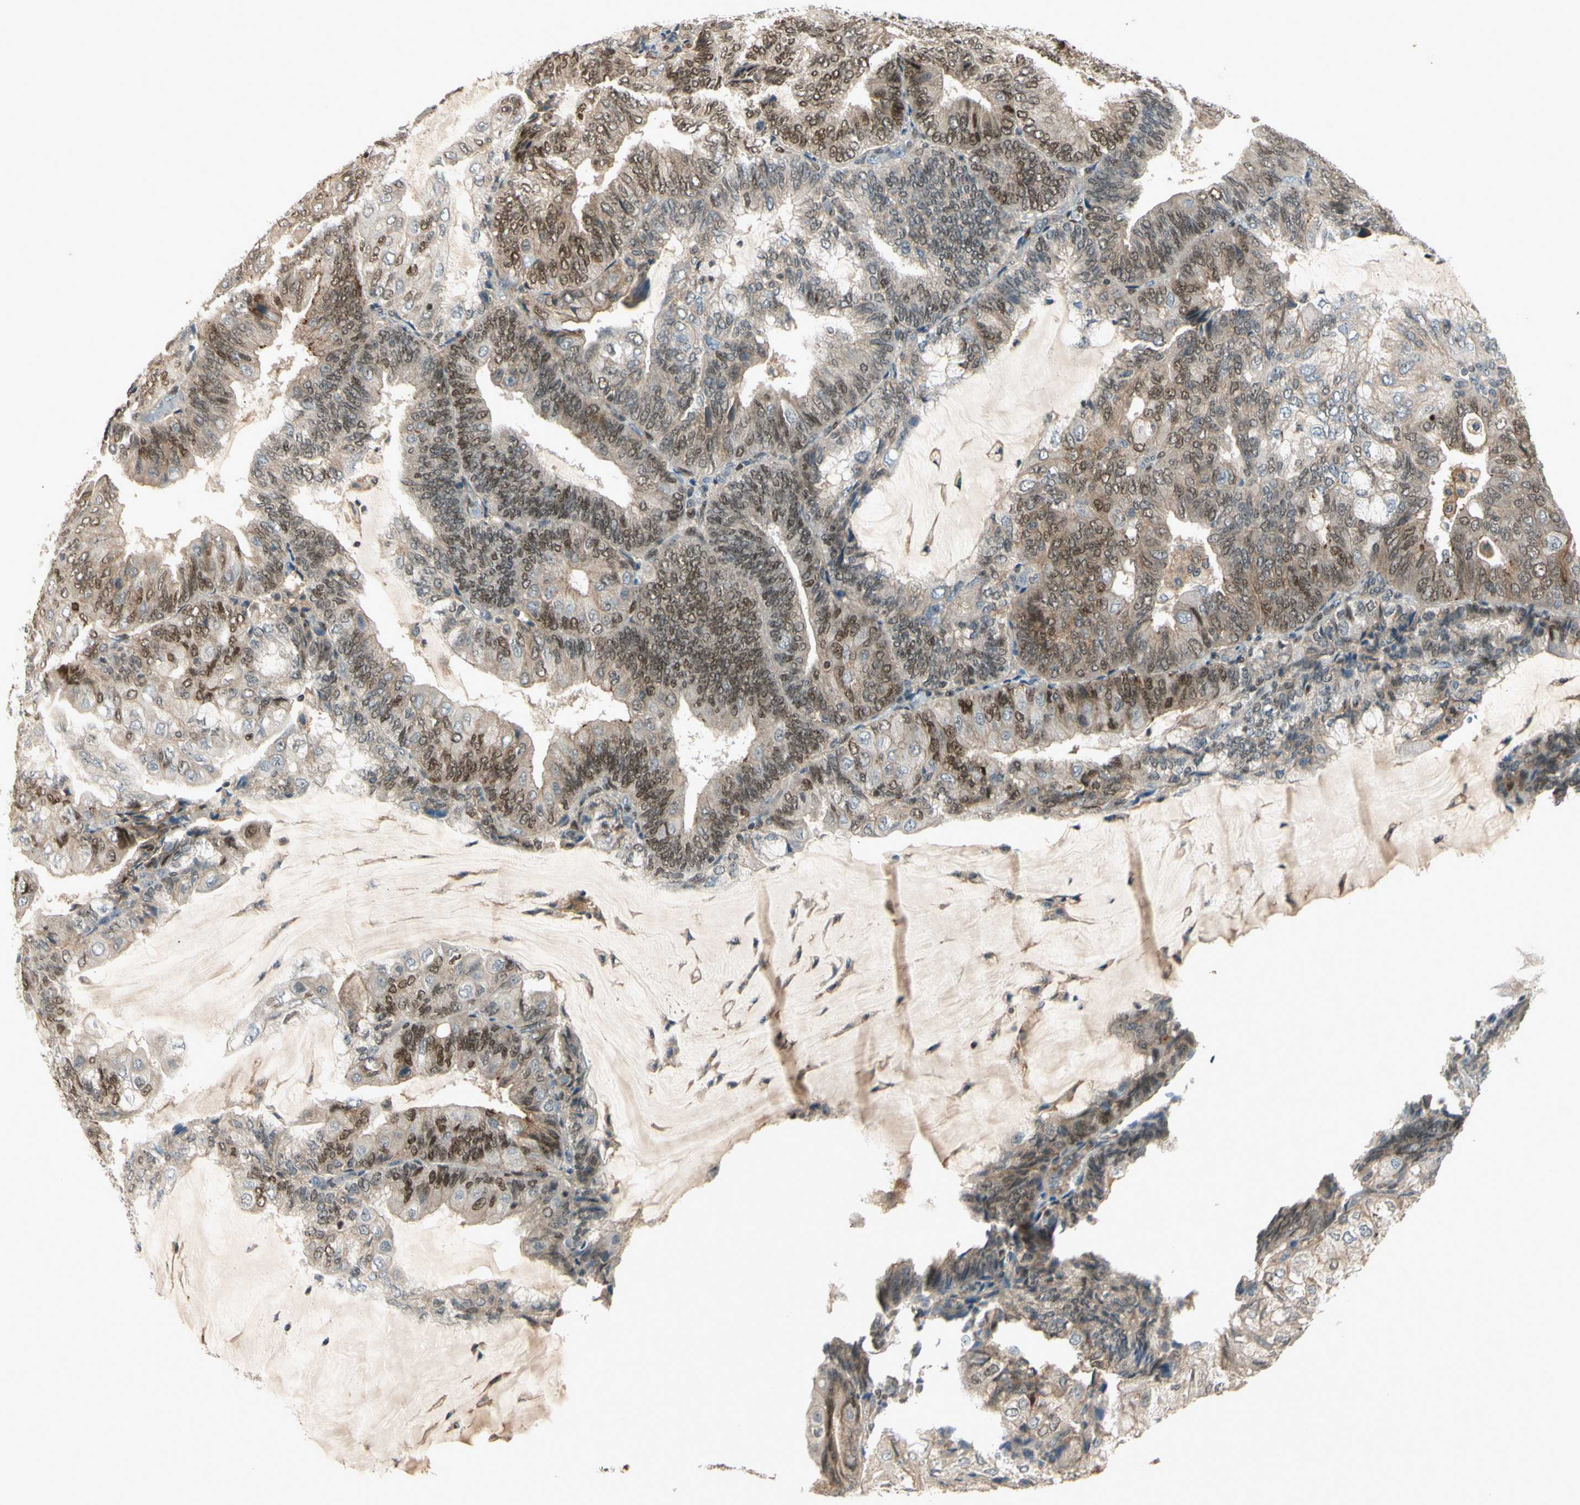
{"staining": {"intensity": "weak", "quantity": "25%-75%", "location": "cytoplasmic/membranous"}, "tissue": "endometrial cancer", "cell_type": "Tumor cells", "image_type": "cancer", "snomed": [{"axis": "morphology", "description": "Adenocarcinoma, NOS"}, {"axis": "topography", "description": "Endometrium"}], "caption": "Tumor cells reveal low levels of weak cytoplasmic/membranous staining in approximately 25%-75% of cells in human endometrial cancer.", "gene": "NFYA", "patient": {"sex": "female", "age": 81}}